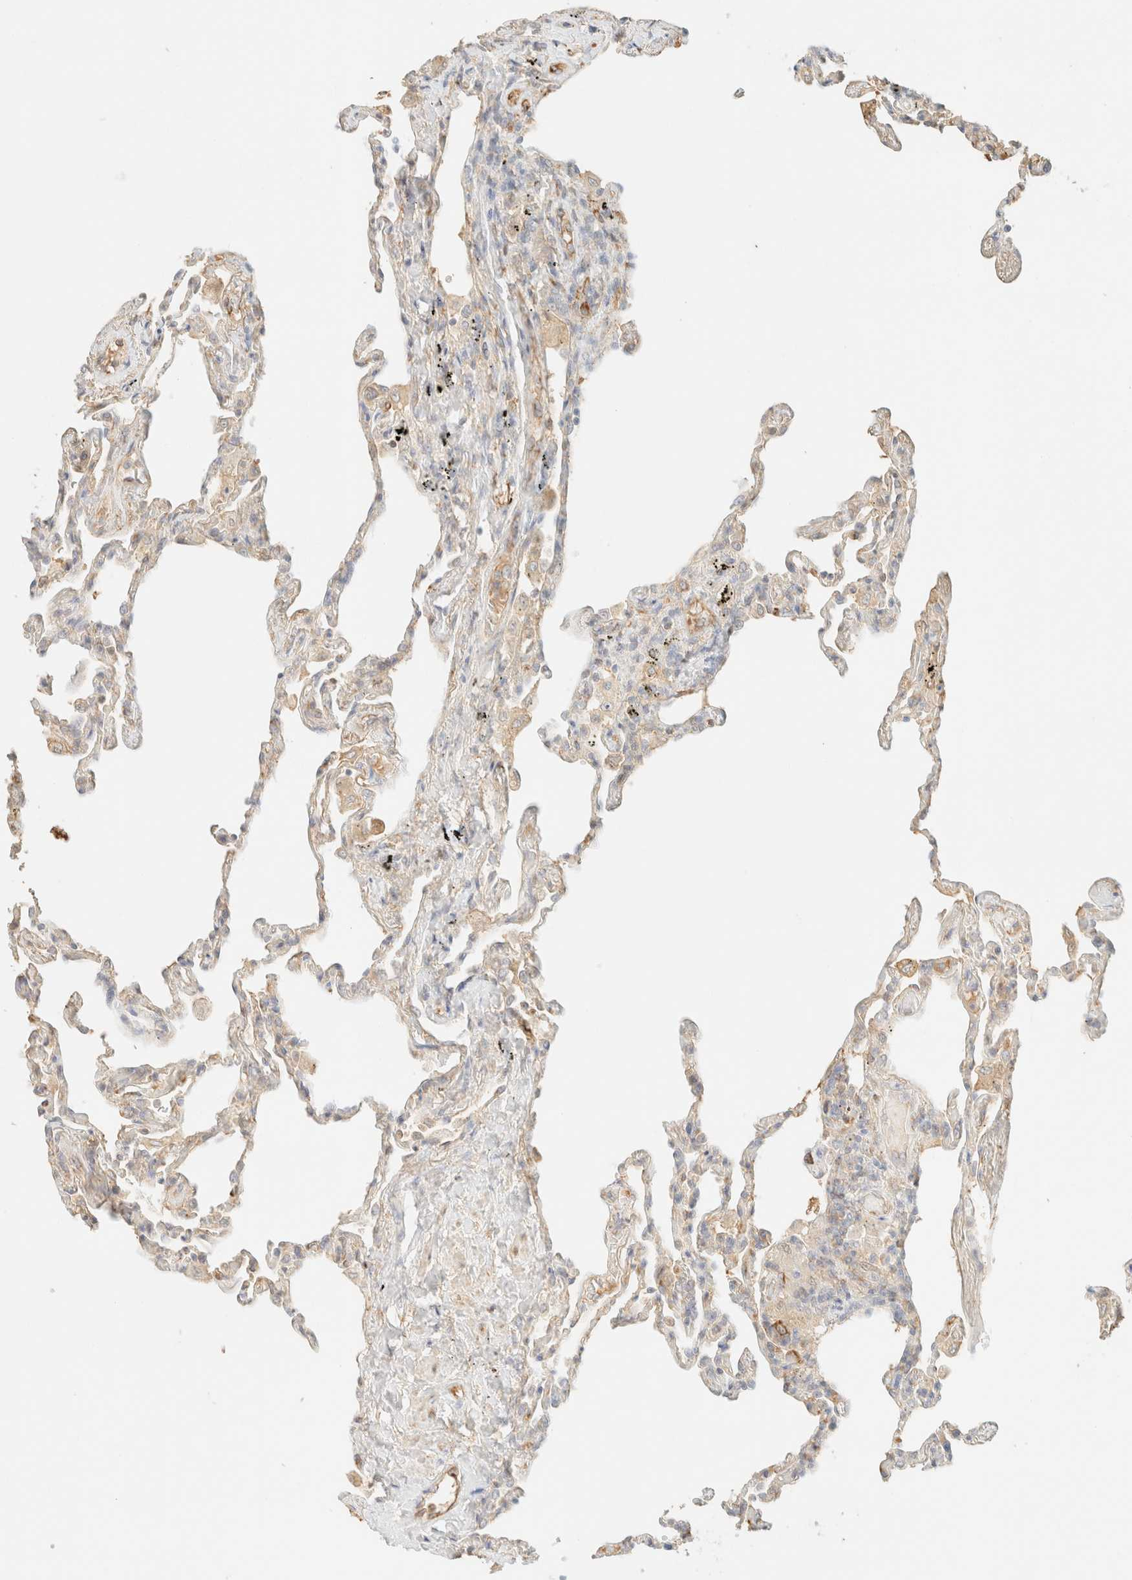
{"staining": {"intensity": "negative", "quantity": "none", "location": "none"}, "tissue": "lung", "cell_type": "Alveolar cells", "image_type": "normal", "snomed": [{"axis": "morphology", "description": "Normal tissue, NOS"}, {"axis": "topography", "description": "Lung"}], "caption": "Immunohistochemistry (IHC) of normal lung shows no staining in alveolar cells.", "gene": "SPARCL1", "patient": {"sex": "male", "age": 59}}